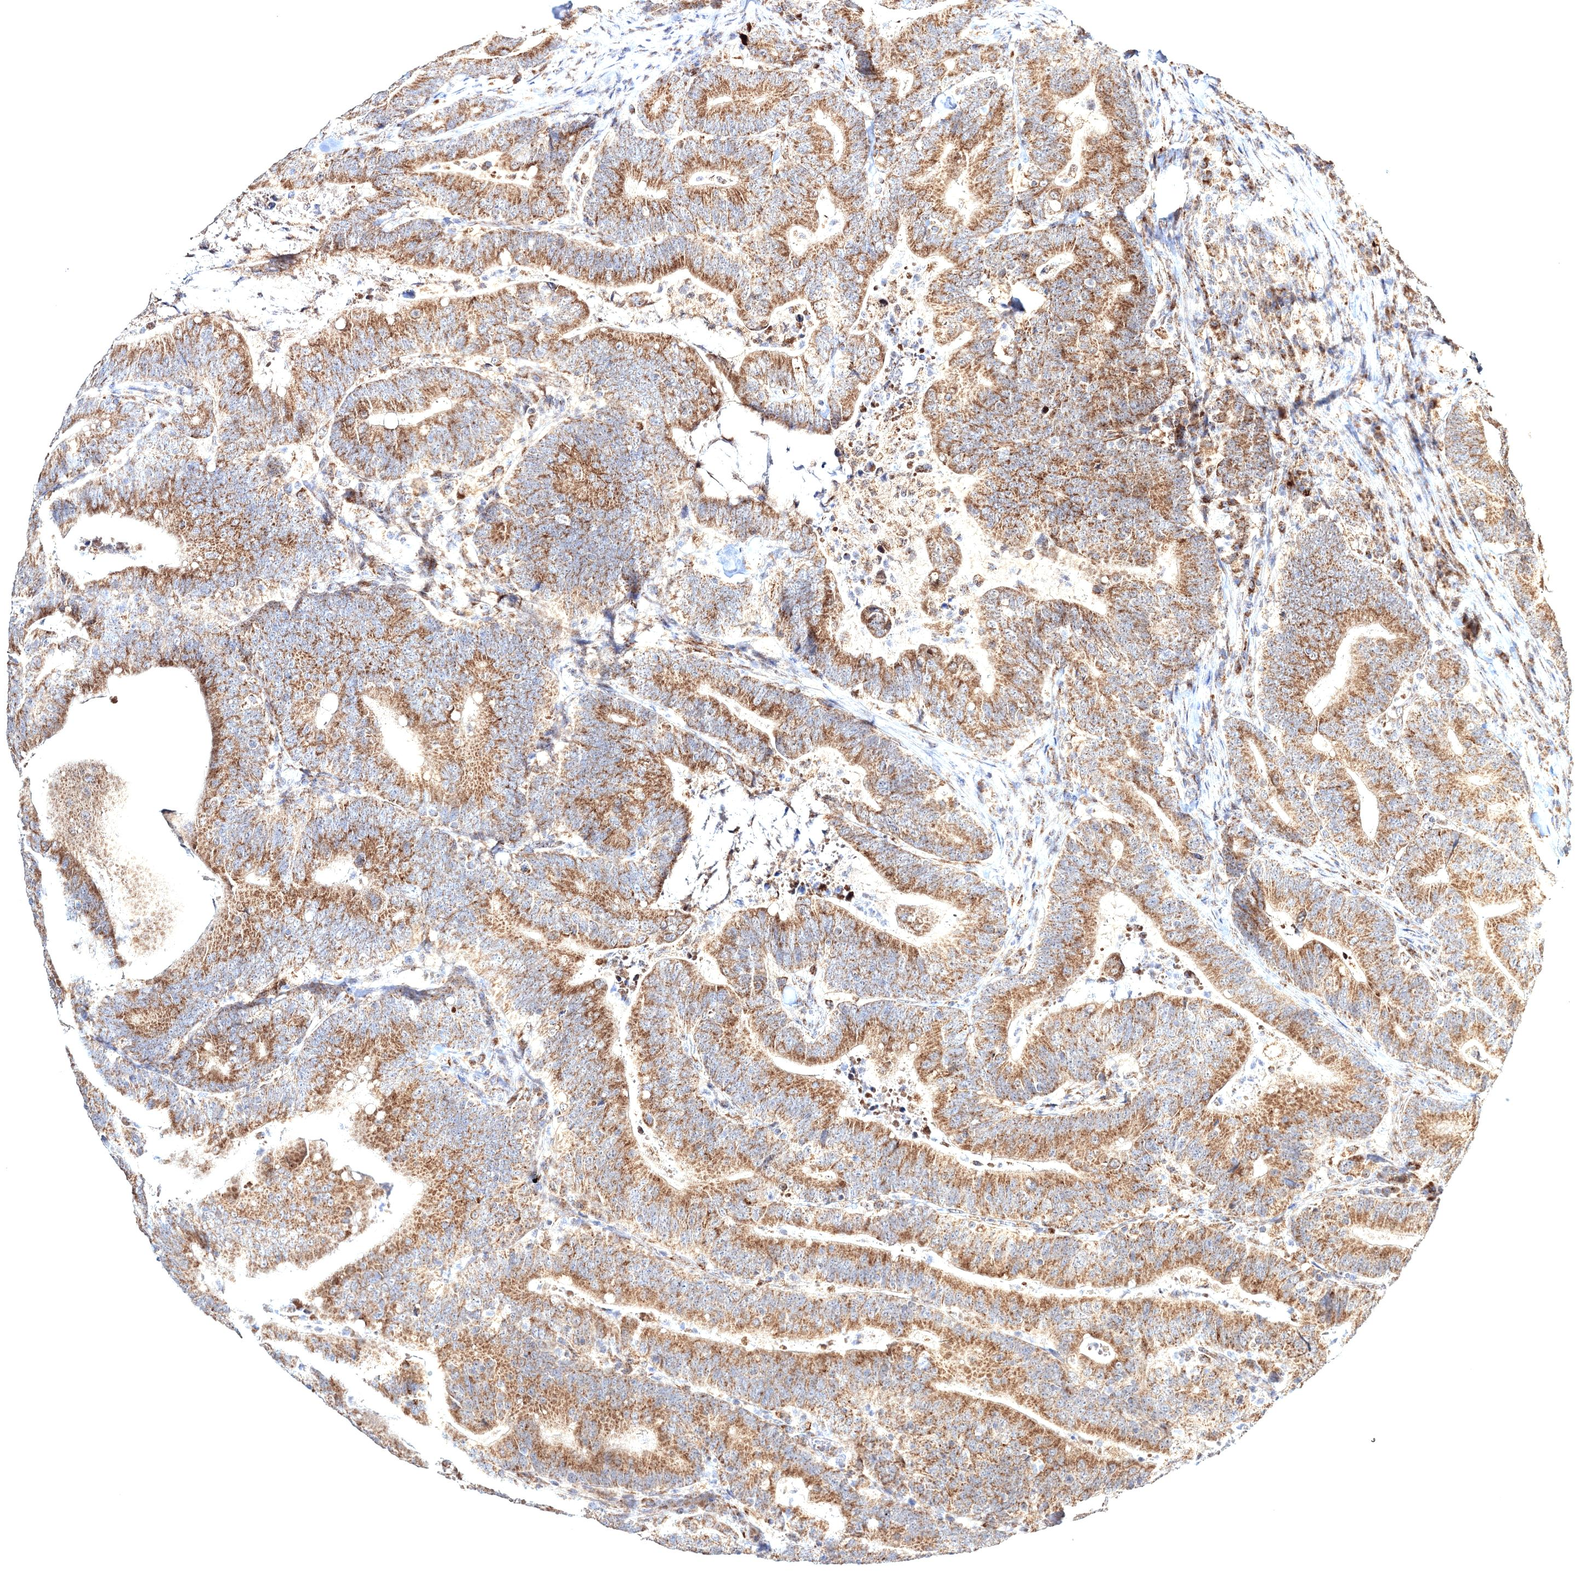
{"staining": {"intensity": "moderate", "quantity": ">75%", "location": "cytoplasmic/membranous"}, "tissue": "colorectal cancer", "cell_type": "Tumor cells", "image_type": "cancer", "snomed": [{"axis": "morphology", "description": "Adenocarcinoma, NOS"}, {"axis": "topography", "description": "Colon"}], "caption": "High-power microscopy captured an immunohistochemistry image of colorectal adenocarcinoma, revealing moderate cytoplasmic/membranous expression in approximately >75% of tumor cells.", "gene": "PEX13", "patient": {"sex": "female", "age": 66}}